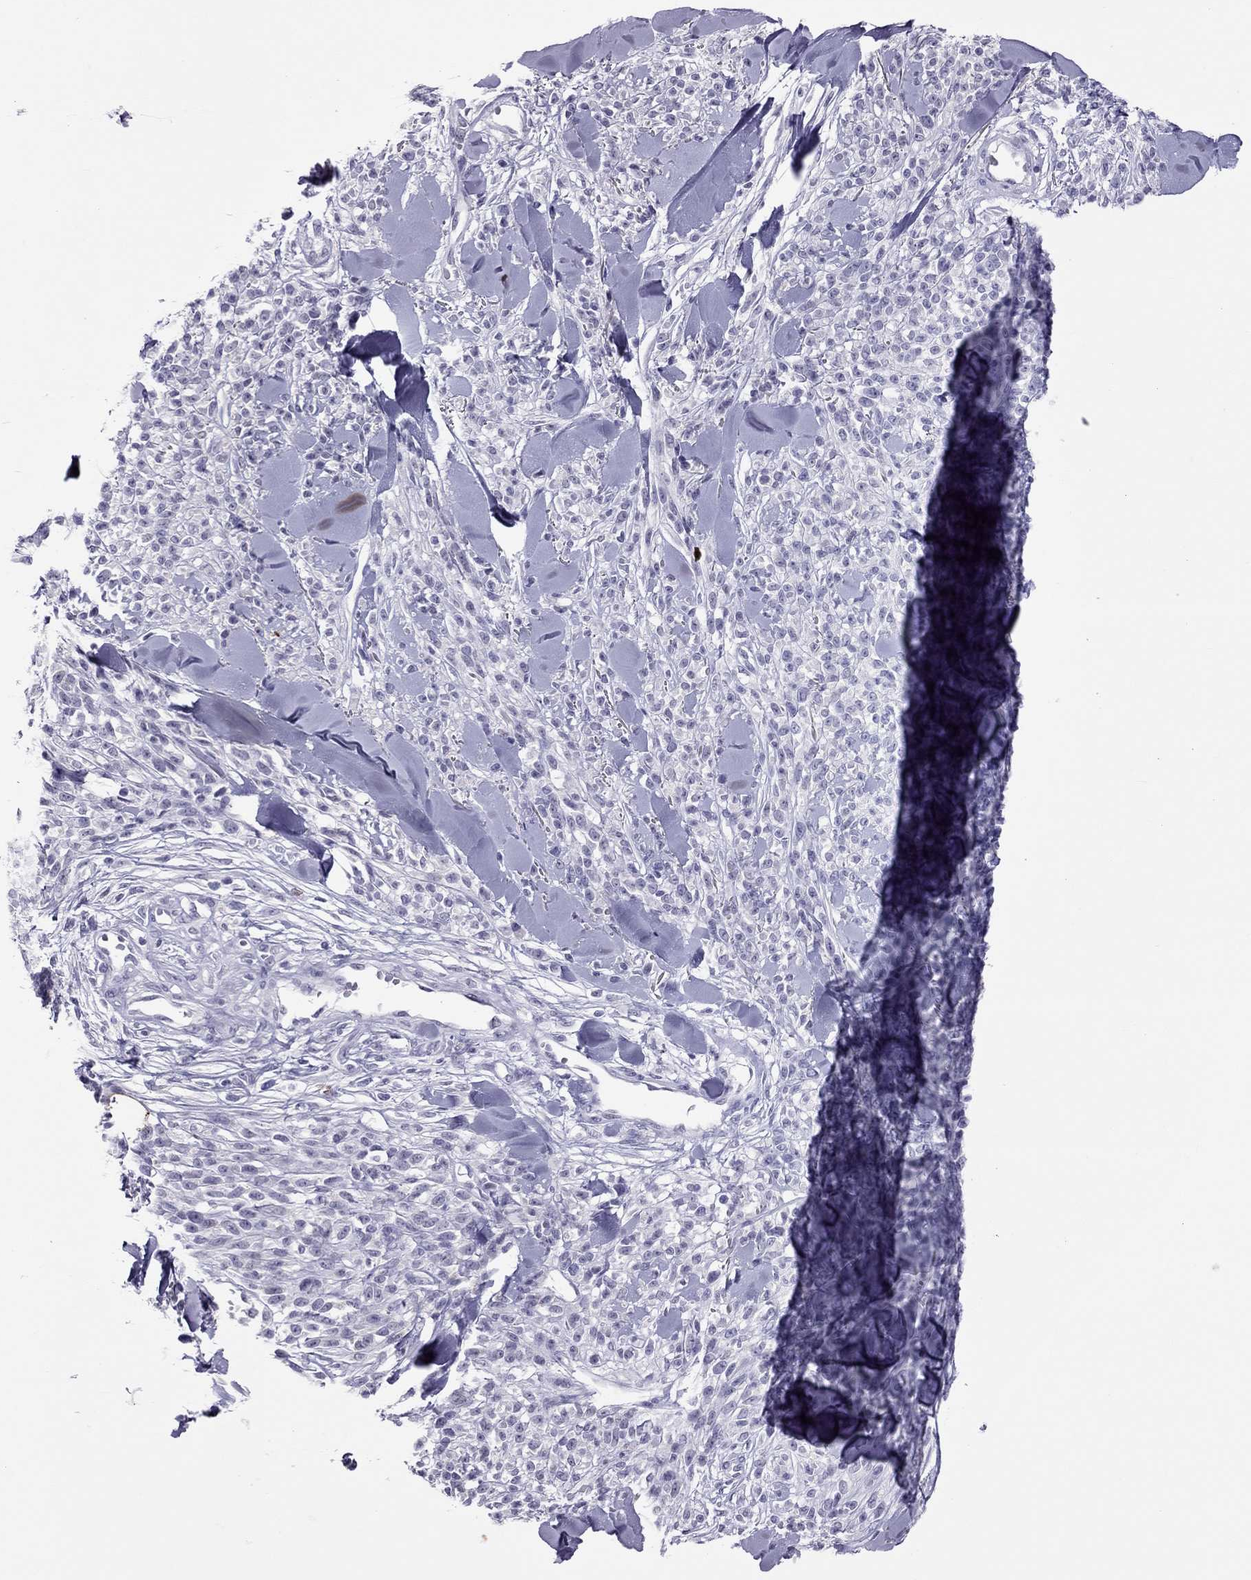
{"staining": {"intensity": "negative", "quantity": "none", "location": "none"}, "tissue": "melanoma", "cell_type": "Tumor cells", "image_type": "cancer", "snomed": [{"axis": "morphology", "description": "Malignant melanoma, NOS"}, {"axis": "topography", "description": "Skin"}, {"axis": "topography", "description": "Skin of trunk"}], "caption": "There is no significant staining in tumor cells of melanoma.", "gene": "CCL27", "patient": {"sex": "male", "age": 74}}